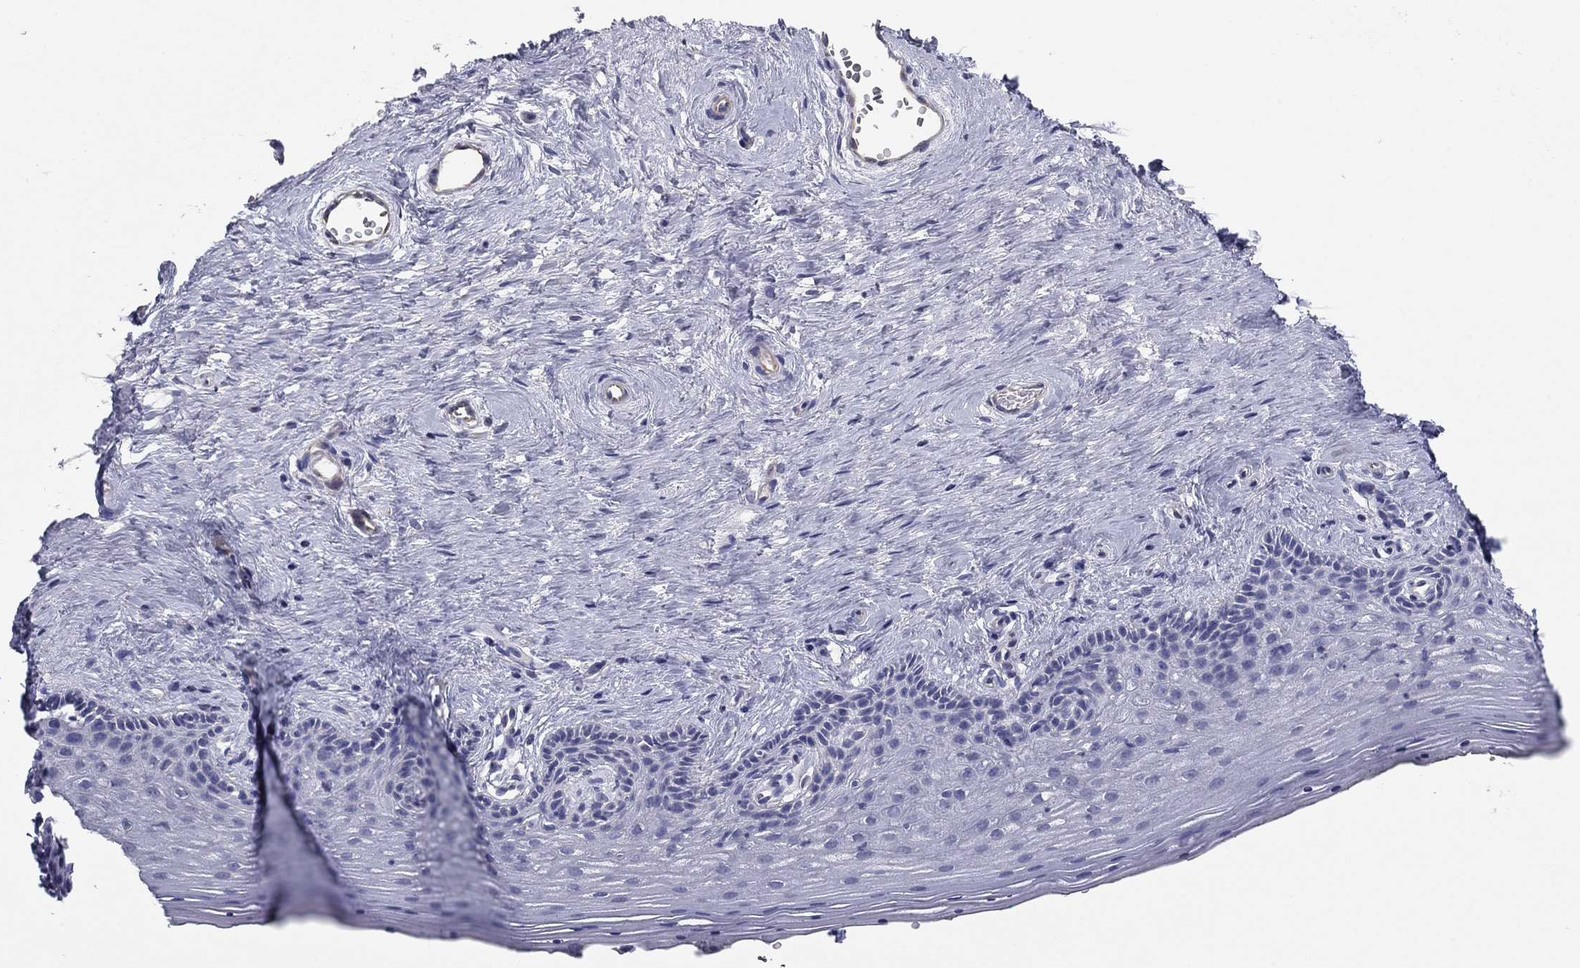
{"staining": {"intensity": "negative", "quantity": "none", "location": "none"}, "tissue": "vagina", "cell_type": "Squamous epithelial cells", "image_type": "normal", "snomed": [{"axis": "morphology", "description": "Normal tissue, NOS"}, {"axis": "topography", "description": "Vagina"}], "caption": "Immunohistochemistry (IHC) histopathology image of benign human vagina stained for a protein (brown), which displays no staining in squamous epithelial cells.", "gene": "SEPTIN3", "patient": {"sex": "female", "age": 45}}